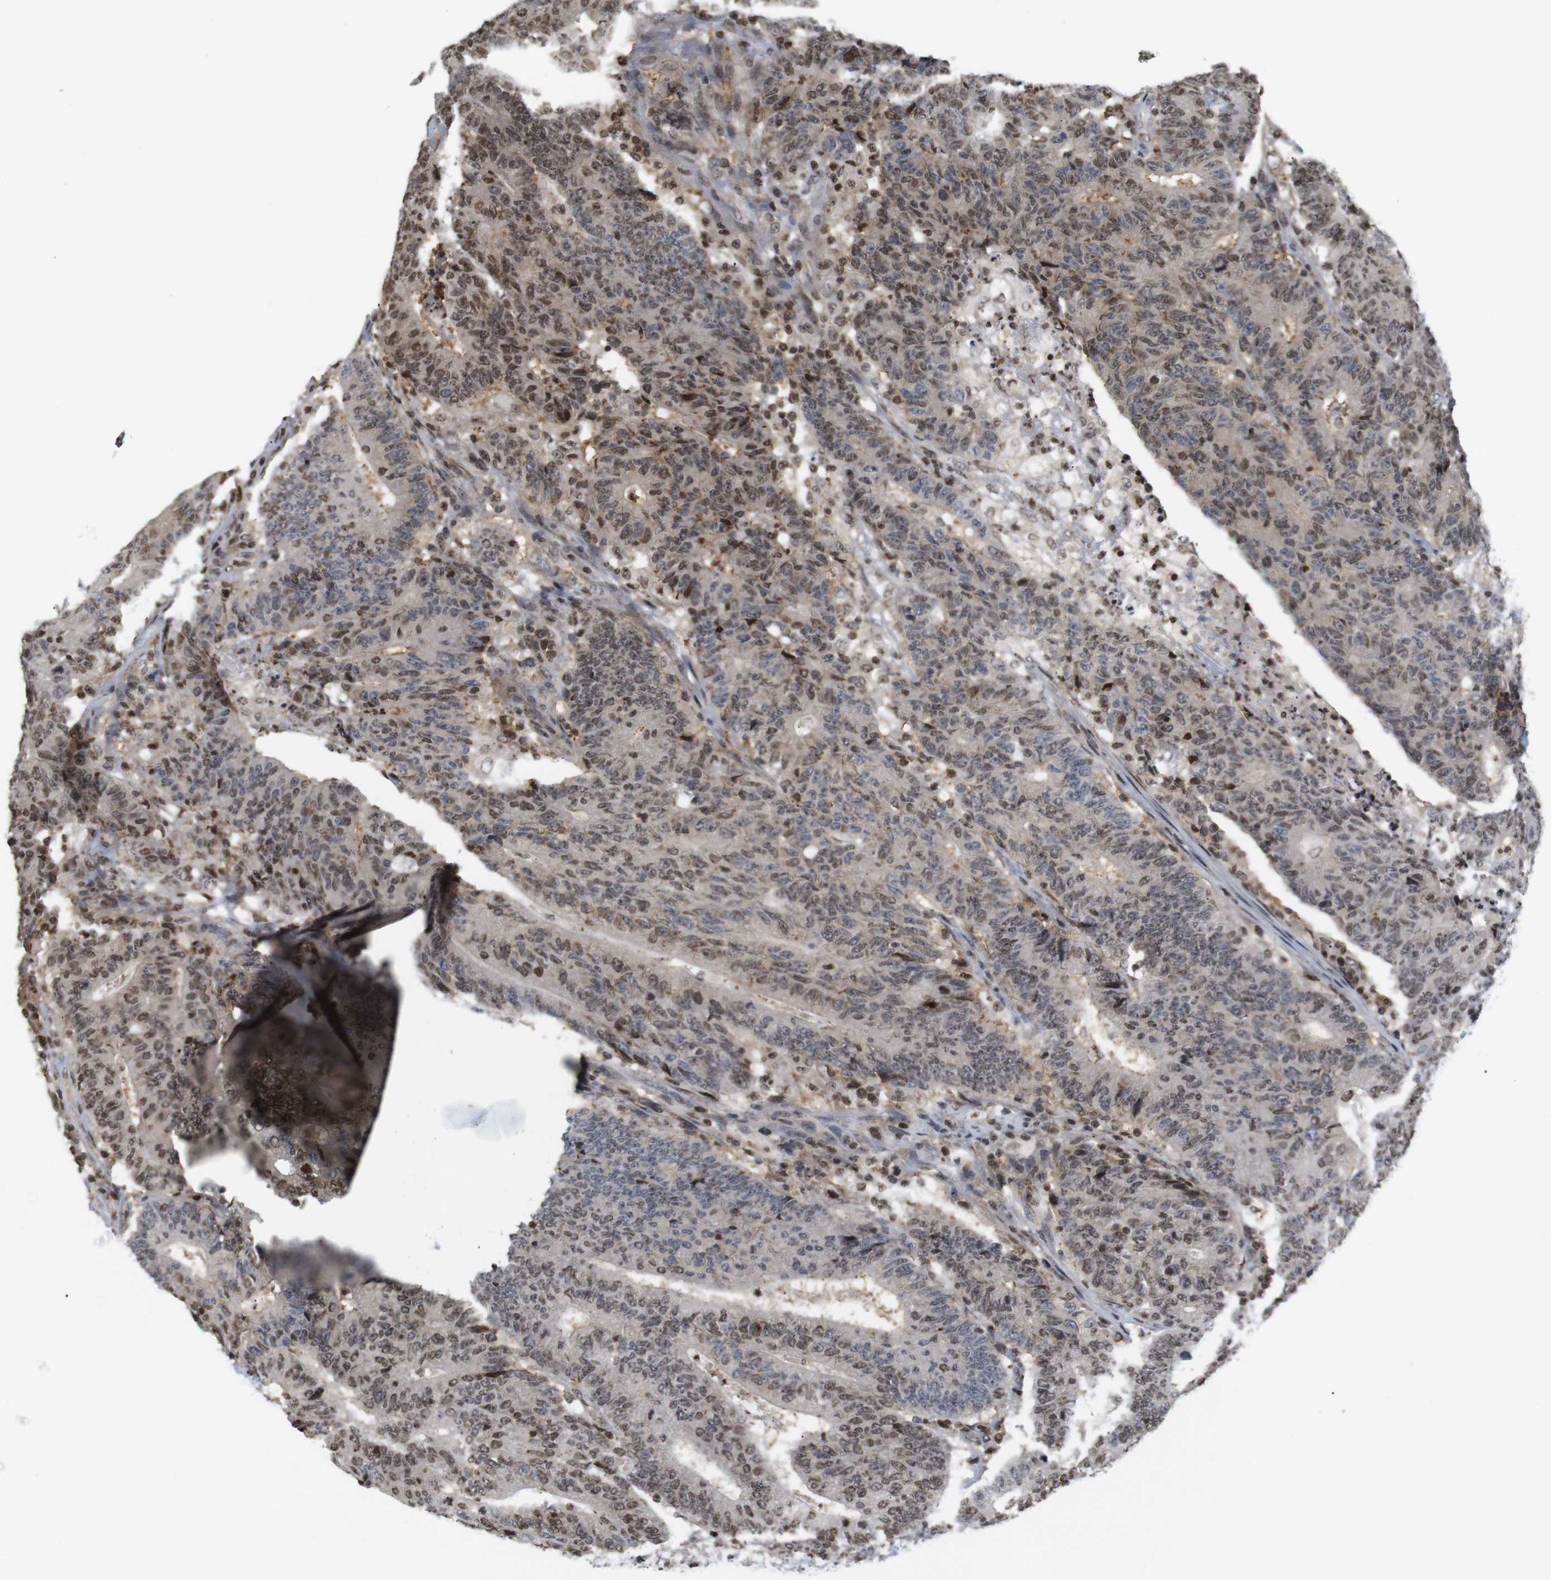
{"staining": {"intensity": "moderate", "quantity": "25%-75%", "location": "cytoplasmic/membranous,nuclear"}, "tissue": "colorectal cancer", "cell_type": "Tumor cells", "image_type": "cancer", "snomed": [{"axis": "morphology", "description": "Normal tissue, NOS"}, {"axis": "morphology", "description": "Adenocarcinoma, NOS"}, {"axis": "topography", "description": "Colon"}], "caption": "A brown stain labels moderate cytoplasmic/membranous and nuclear positivity of a protein in human adenocarcinoma (colorectal) tumor cells.", "gene": "MBD1", "patient": {"sex": "female", "age": 75}}